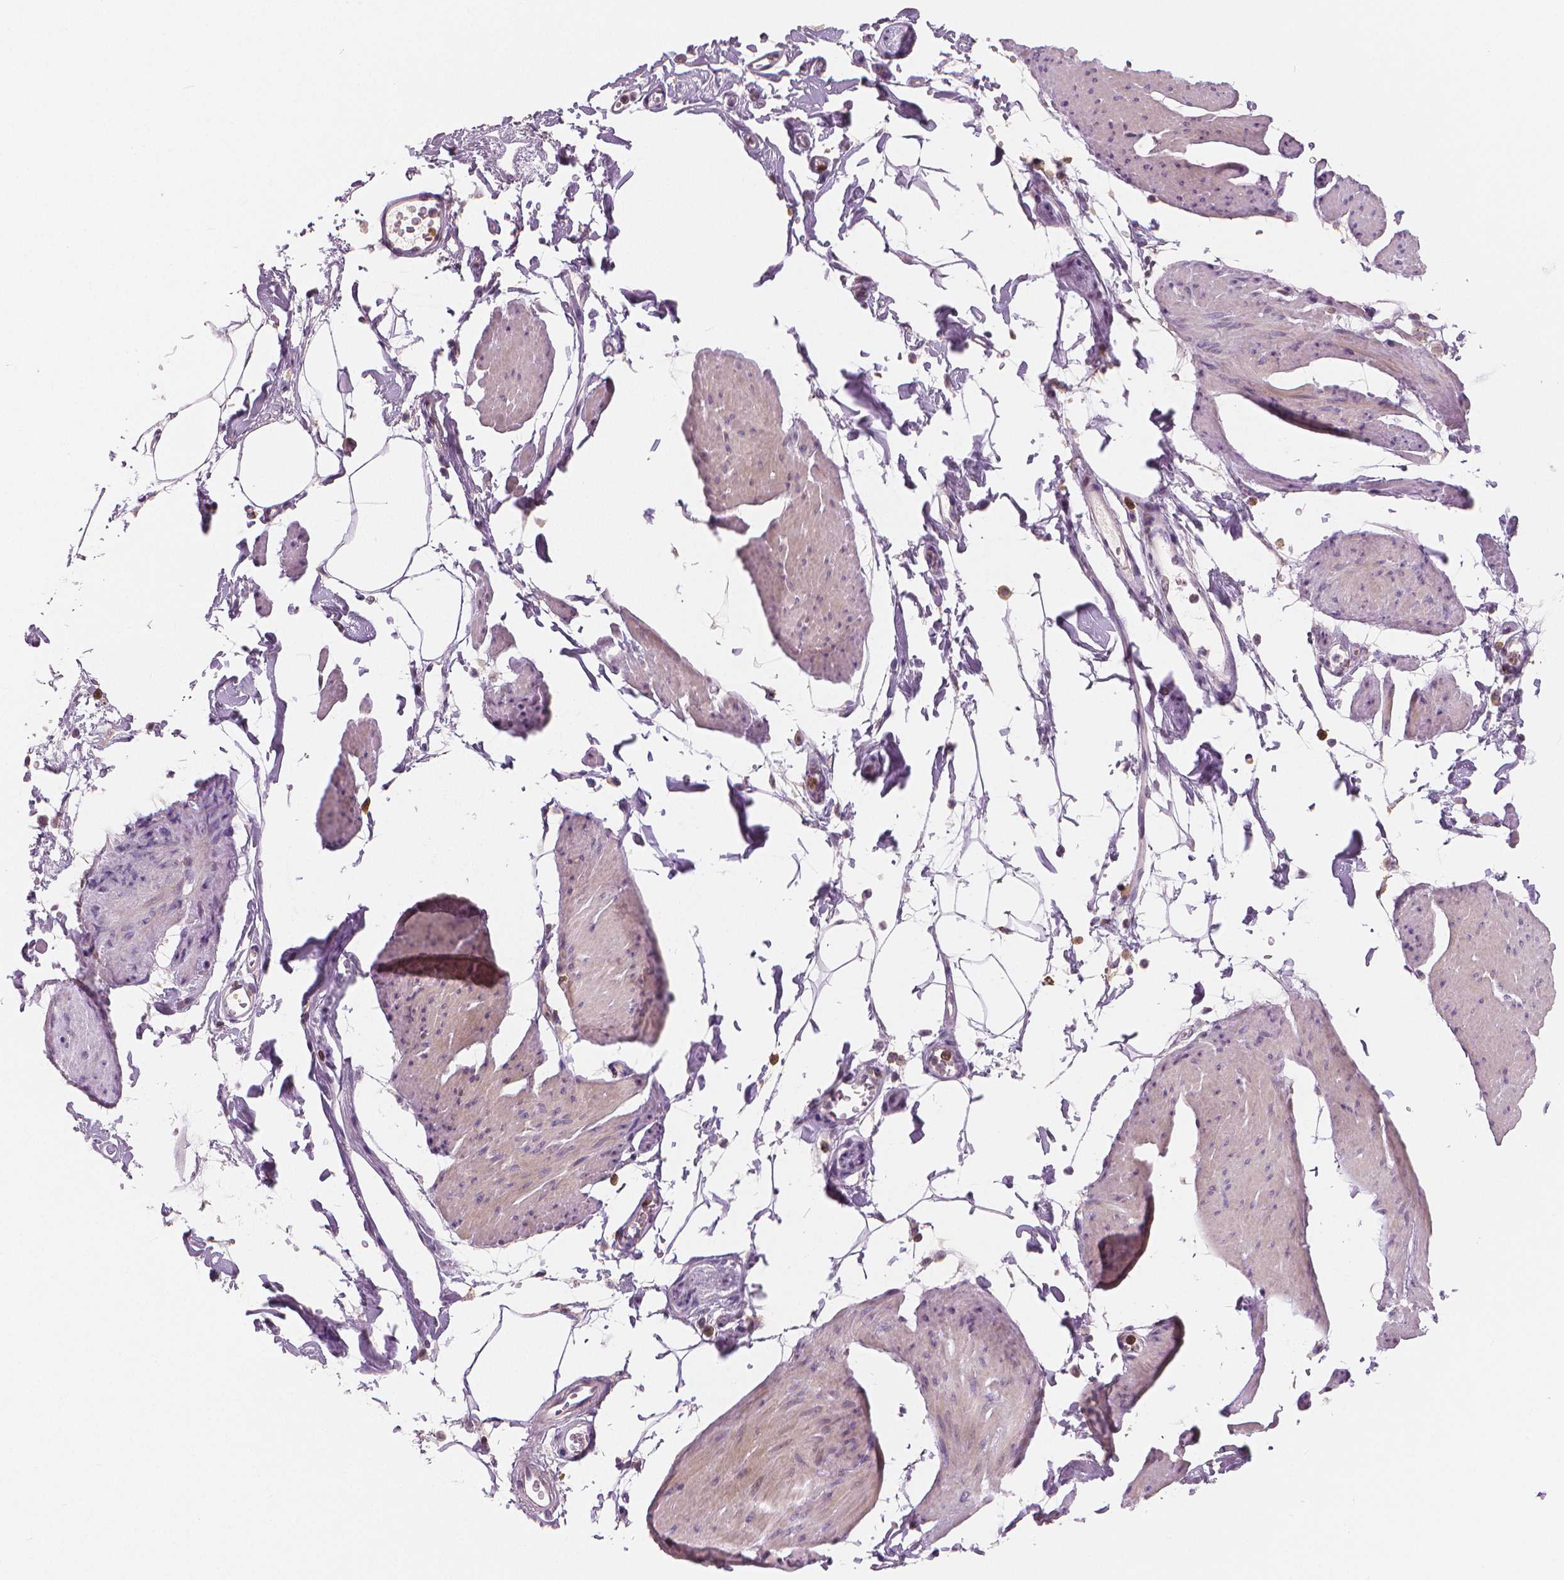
{"staining": {"intensity": "negative", "quantity": "none", "location": "none"}, "tissue": "smooth muscle", "cell_type": "Smooth muscle cells", "image_type": "normal", "snomed": [{"axis": "morphology", "description": "Normal tissue, NOS"}, {"axis": "topography", "description": "Adipose tissue"}, {"axis": "topography", "description": "Smooth muscle"}, {"axis": "topography", "description": "Peripheral nerve tissue"}], "caption": "Smooth muscle cells are negative for protein expression in normal human smooth muscle. Nuclei are stained in blue.", "gene": "RNASE7", "patient": {"sex": "male", "age": 83}}